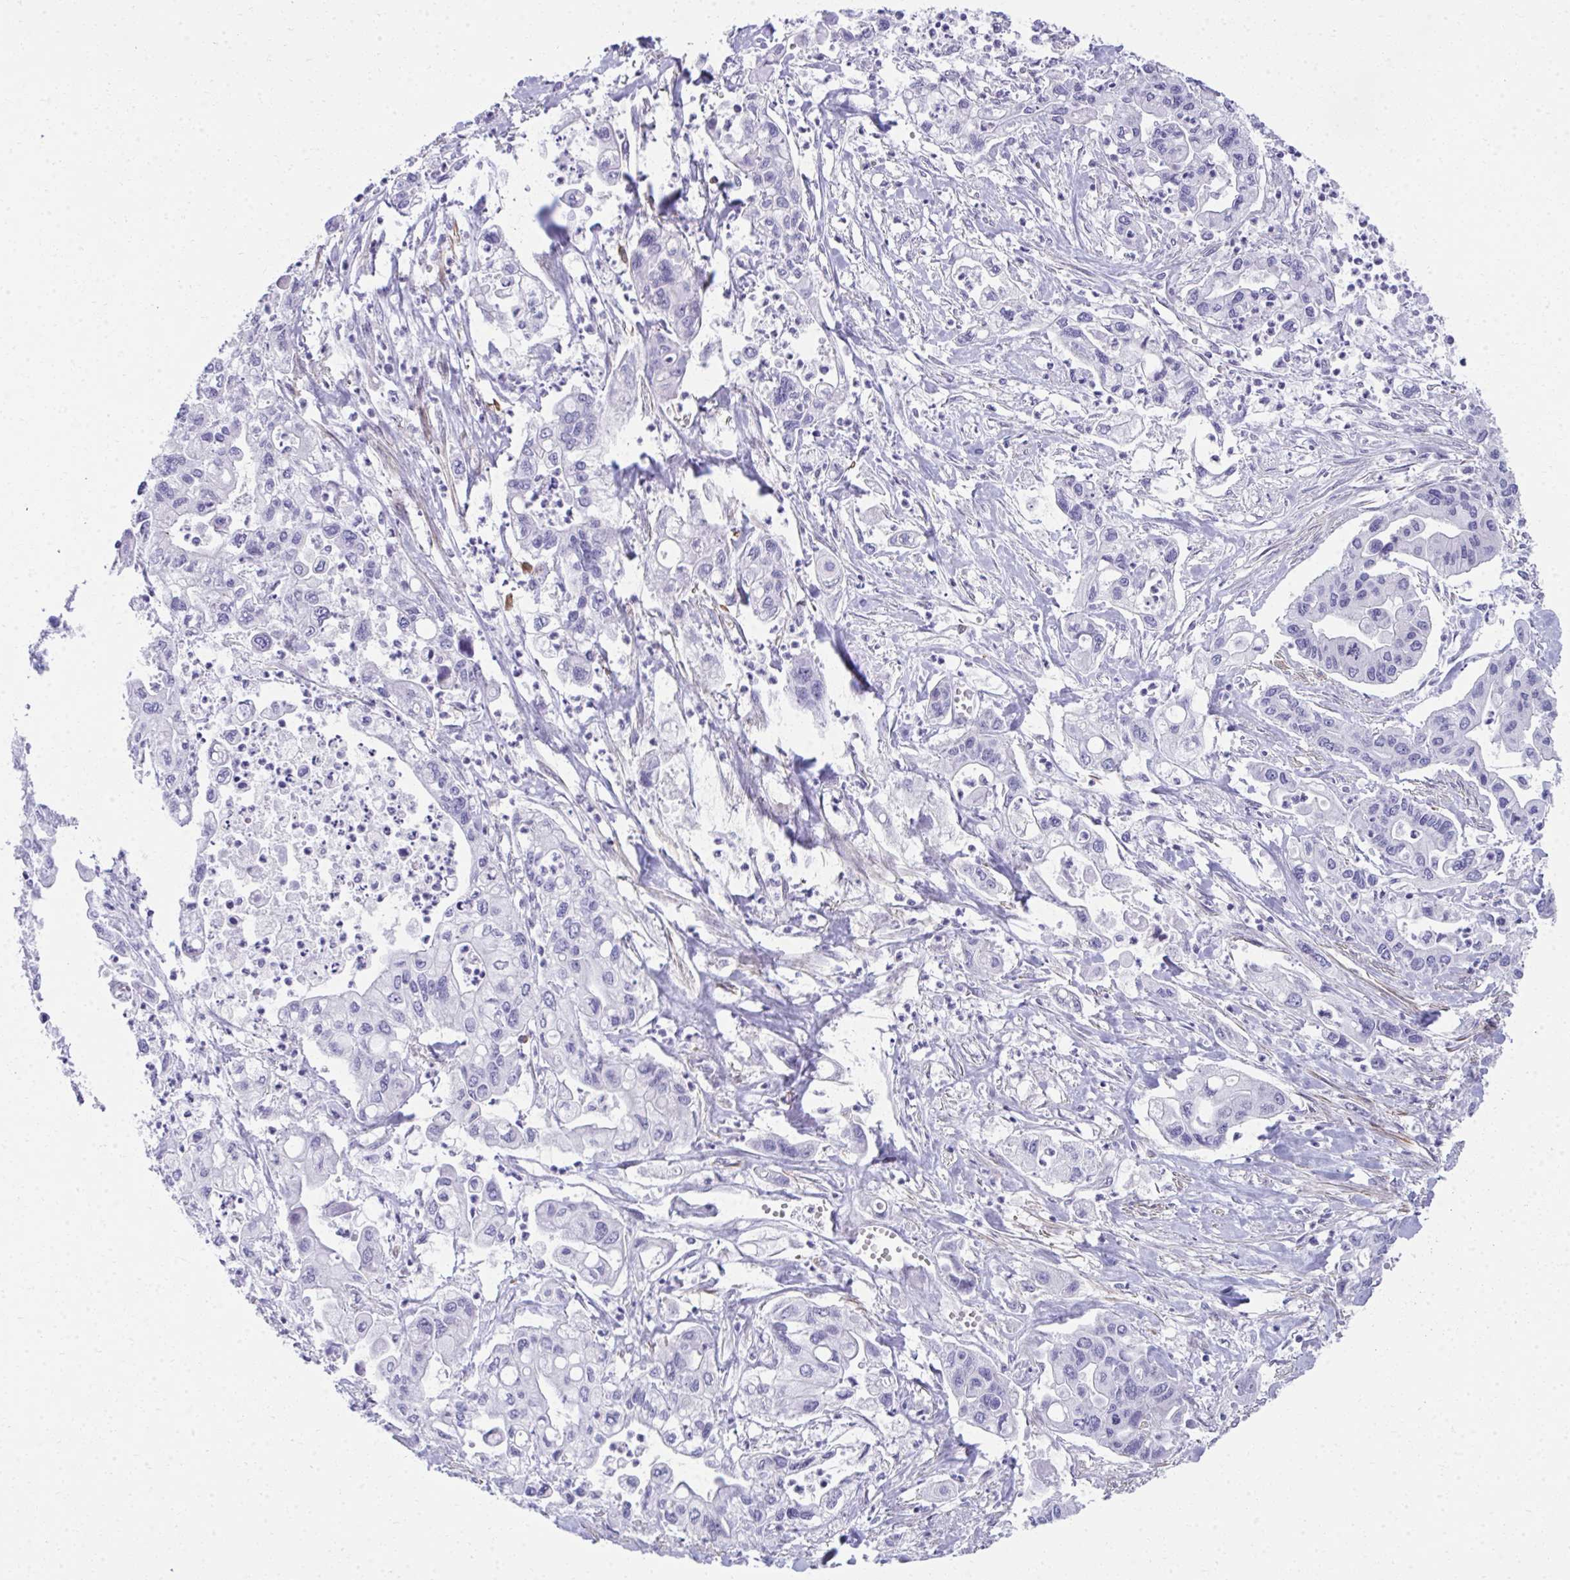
{"staining": {"intensity": "negative", "quantity": "none", "location": "none"}, "tissue": "pancreatic cancer", "cell_type": "Tumor cells", "image_type": "cancer", "snomed": [{"axis": "morphology", "description": "Adenocarcinoma, NOS"}, {"axis": "topography", "description": "Pancreas"}], "caption": "Tumor cells are negative for protein expression in human pancreatic cancer. (Brightfield microscopy of DAB (3,3'-diaminobenzidine) immunohistochemistry (IHC) at high magnification).", "gene": "PUS7L", "patient": {"sex": "male", "age": 62}}